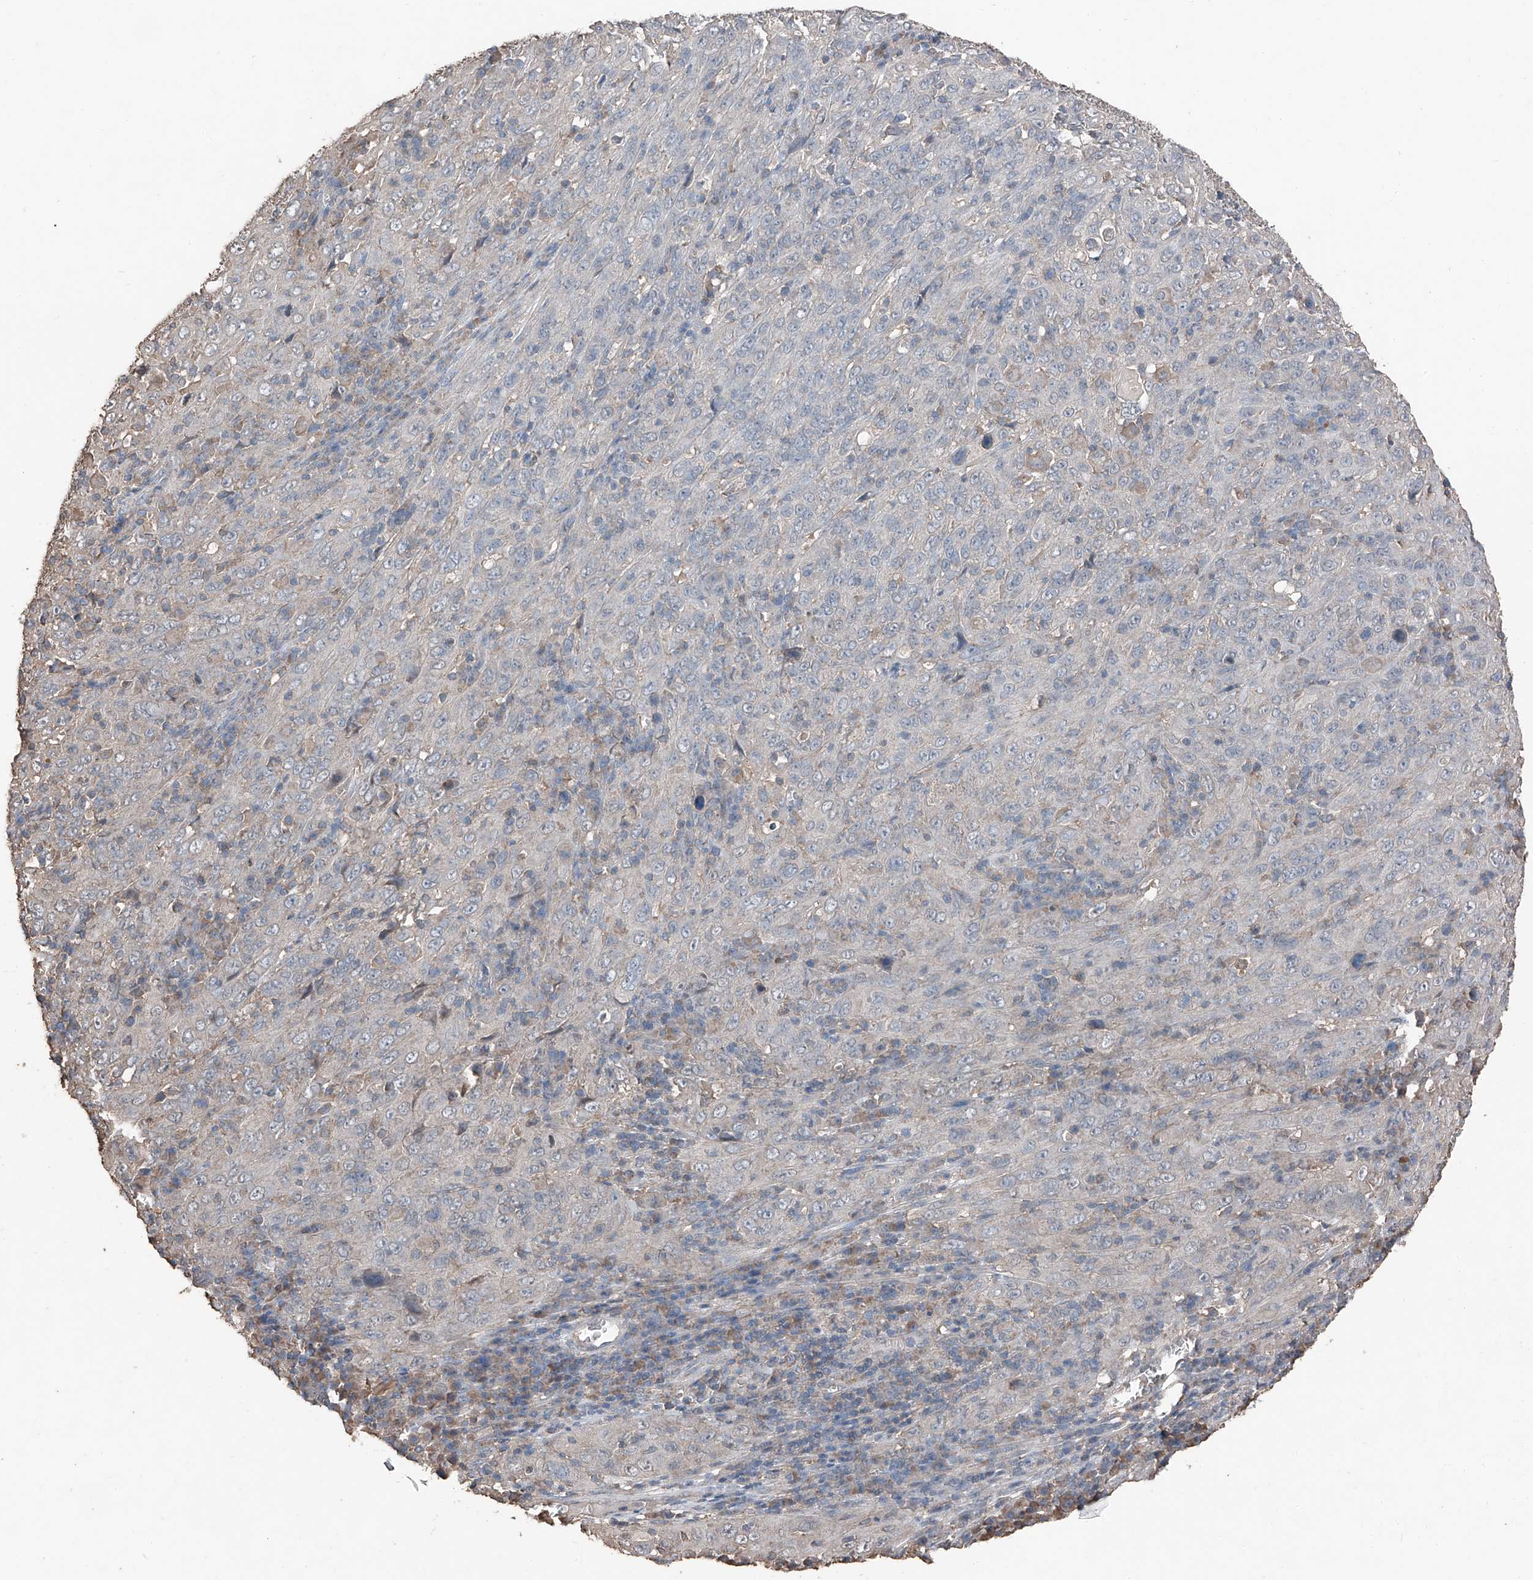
{"staining": {"intensity": "negative", "quantity": "none", "location": "none"}, "tissue": "cervical cancer", "cell_type": "Tumor cells", "image_type": "cancer", "snomed": [{"axis": "morphology", "description": "Squamous cell carcinoma, NOS"}, {"axis": "topography", "description": "Cervix"}], "caption": "Immunohistochemical staining of cervical squamous cell carcinoma shows no significant positivity in tumor cells.", "gene": "MAMLD1", "patient": {"sex": "female", "age": 46}}